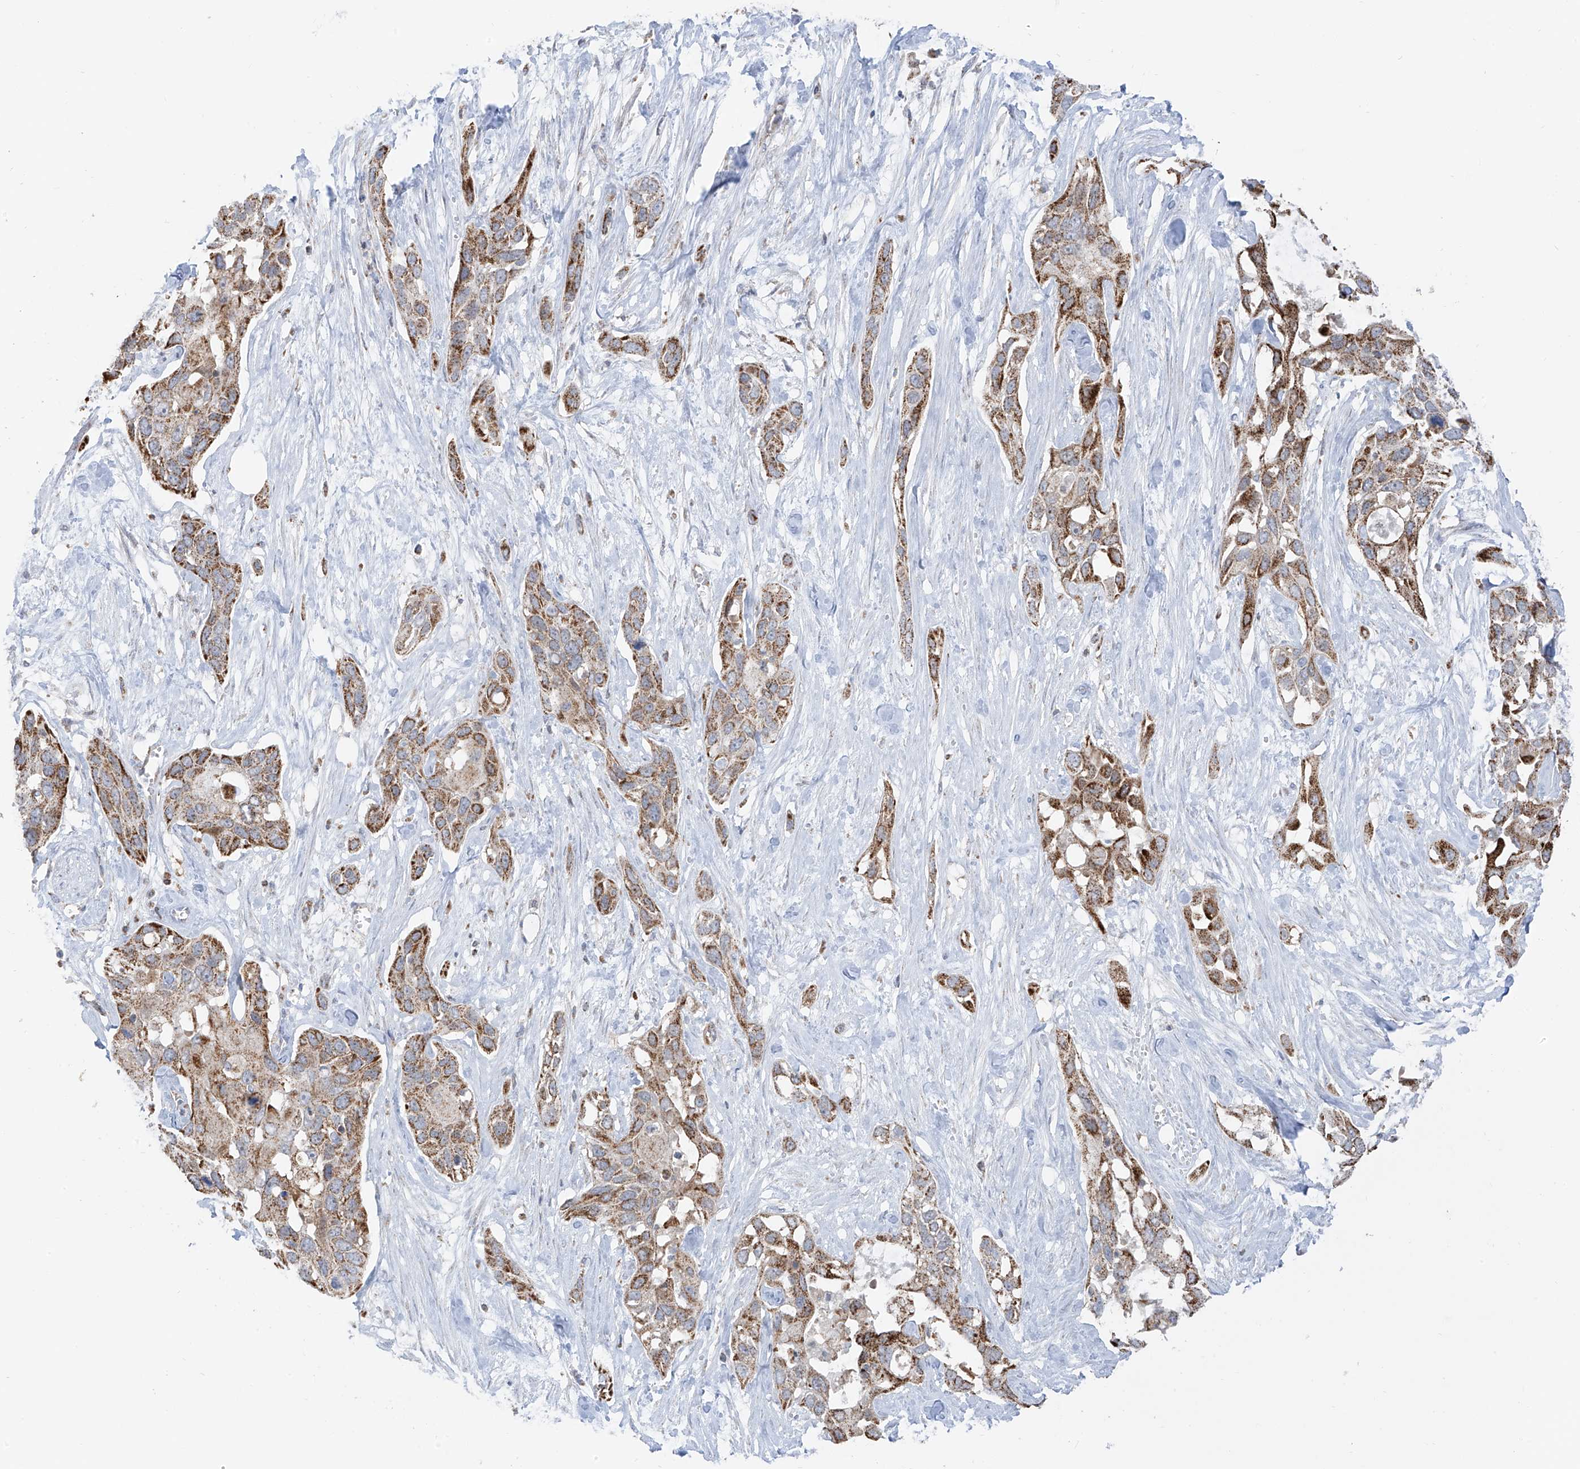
{"staining": {"intensity": "moderate", "quantity": ">75%", "location": "cytoplasmic/membranous"}, "tissue": "pancreatic cancer", "cell_type": "Tumor cells", "image_type": "cancer", "snomed": [{"axis": "morphology", "description": "Adenocarcinoma, NOS"}, {"axis": "topography", "description": "Pancreas"}], "caption": "This histopathology image displays immunohistochemistry staining of pancreatic cancer, with medium moderate cytoplasmic/membranous expression in approximately >75% of tumor cells.", "gene": "ETHE1", "patient": {"sex": "female", "age": 60}}